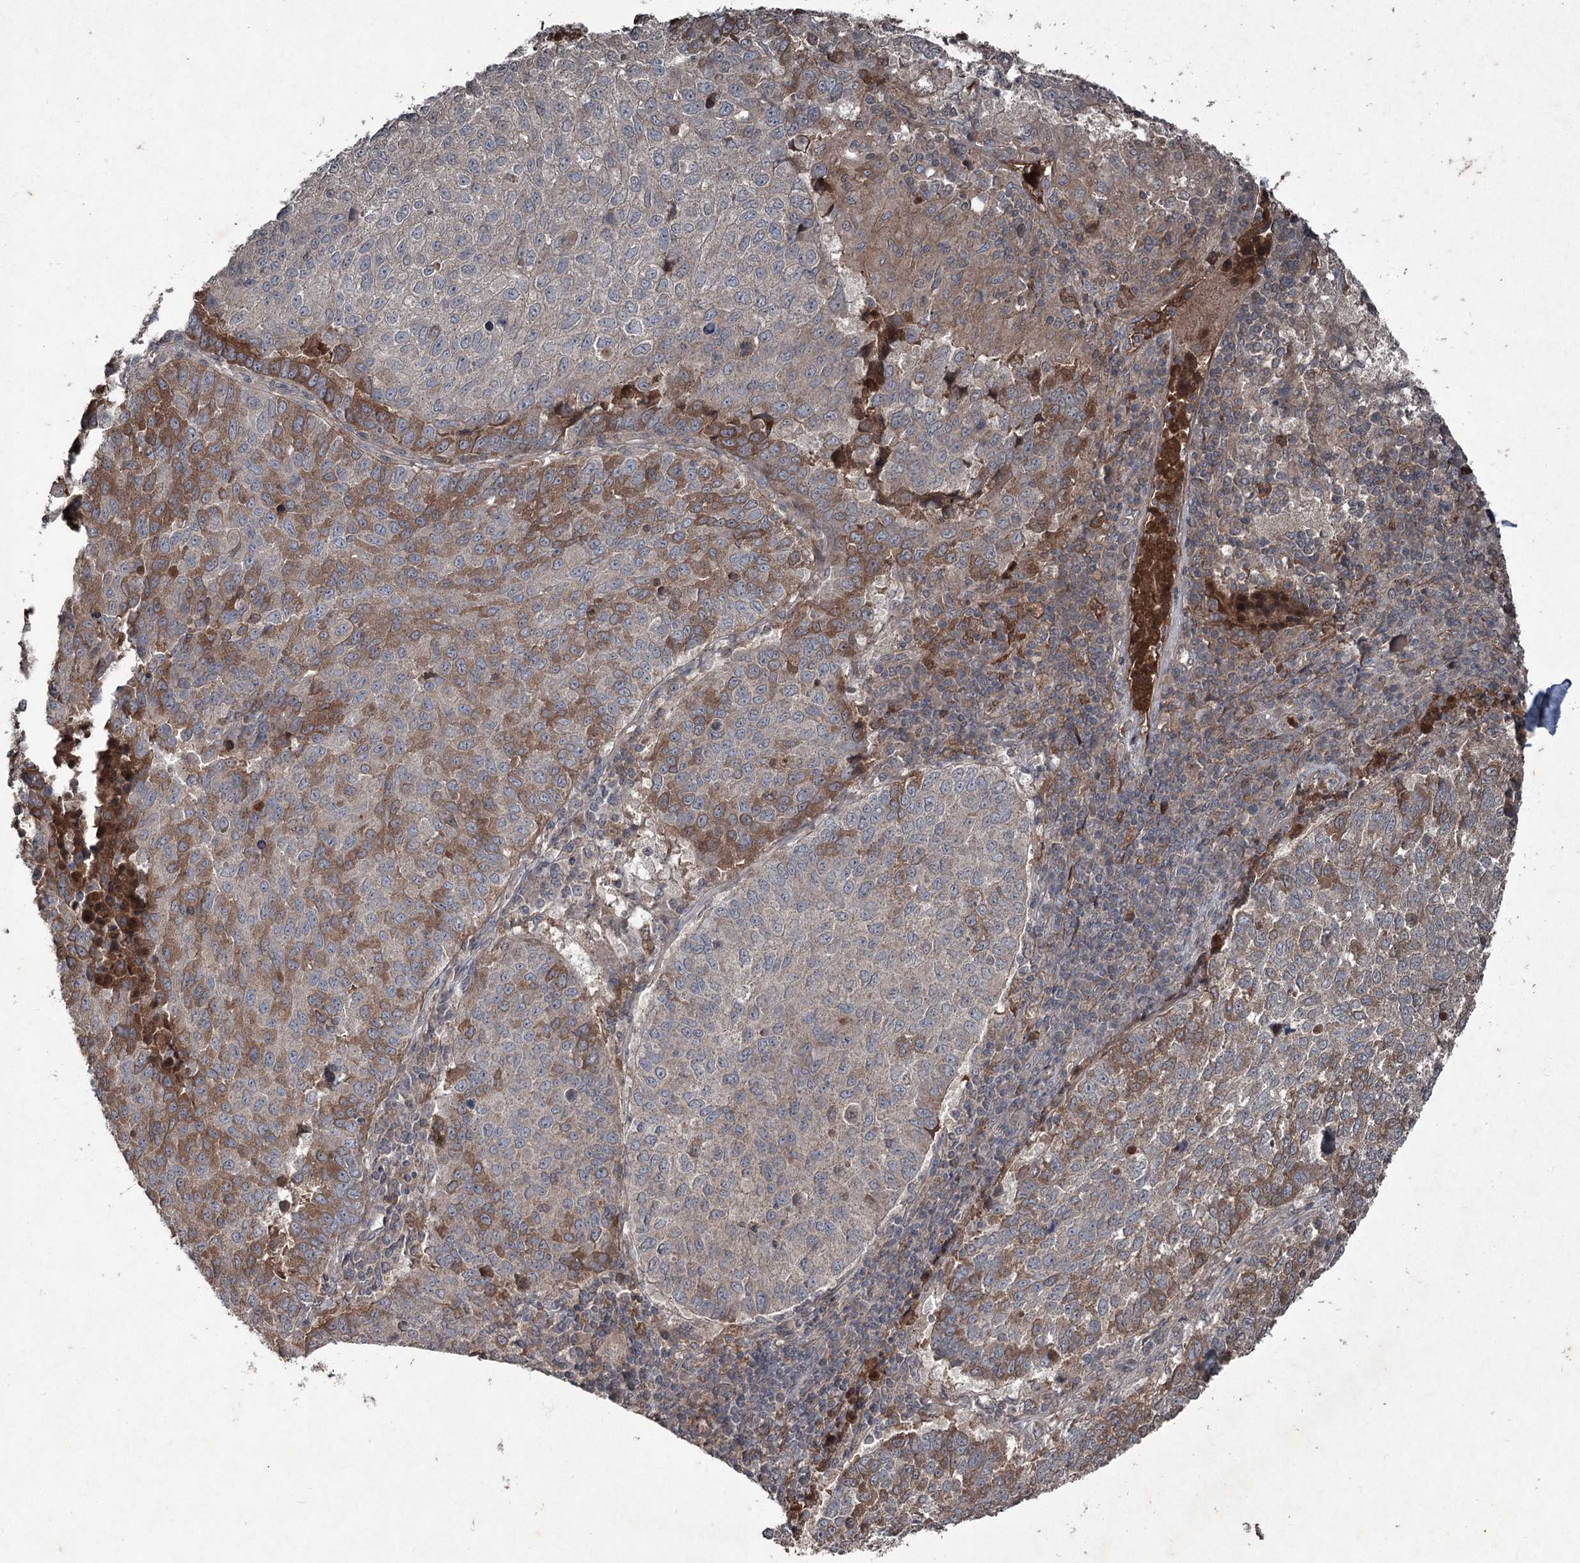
{"staining": {"intensity": "moderate", "quantity": "25%-75%", "location": "cytoplasmic/membranous"}, "tissue": "lung cancer", "cell_type": "Tumor cells", "image_type": "cancer", "snomed": [{"axis": "morphology", "description": "Squamous cell carcinoma, NOS"}, {"axis": "topography", "description": "Lung"}], "caption": "An IHC image of neoplastic tissue is shown. Protein staining in brown labels moderate cytoplasmic/membranous positivity in squamous cell carcinoma (lung) within tumor cells.", "gene": "PGLYRP2", "patient": {"sex": "male", "age": 73}}